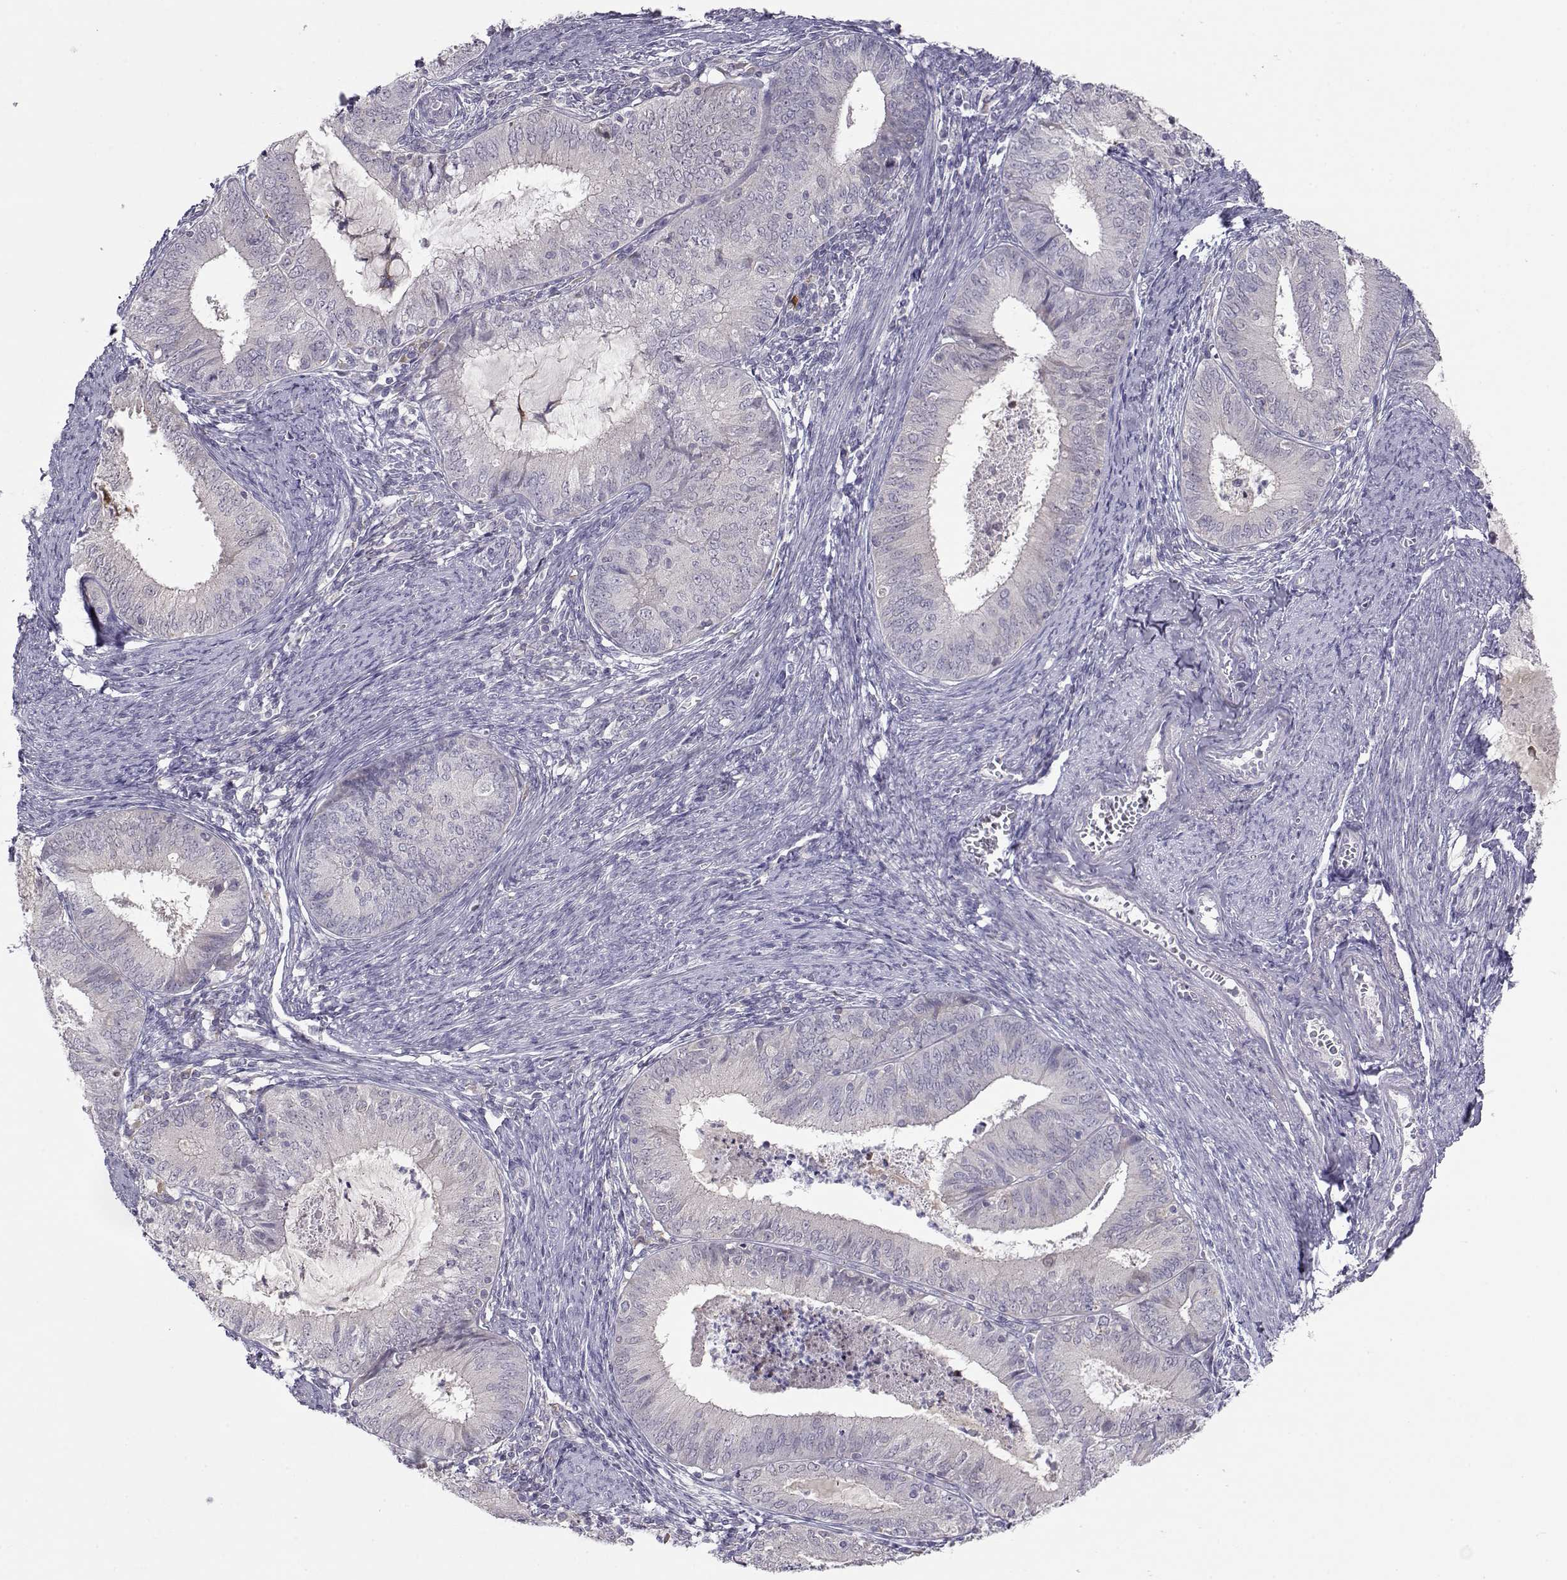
{"staining": {"intensity": "negative", "quantity": "none", "location": "none"}, "tissue": "endometrial cancer", "cell_type": "Tumor cells", "image_type": "cancer", "snomed": [{"axis": "morphology", "description": "Adenocarcinoma, NOS"}, {"axis": "topography", "description": "Endometrium"}], "caption": "Photomicrograph shows no significant protein staining in tumor cells of adenocarcinoma (endometrial).", "gene": "NPVF", "patient": {"sex": "female", "age": 57}}